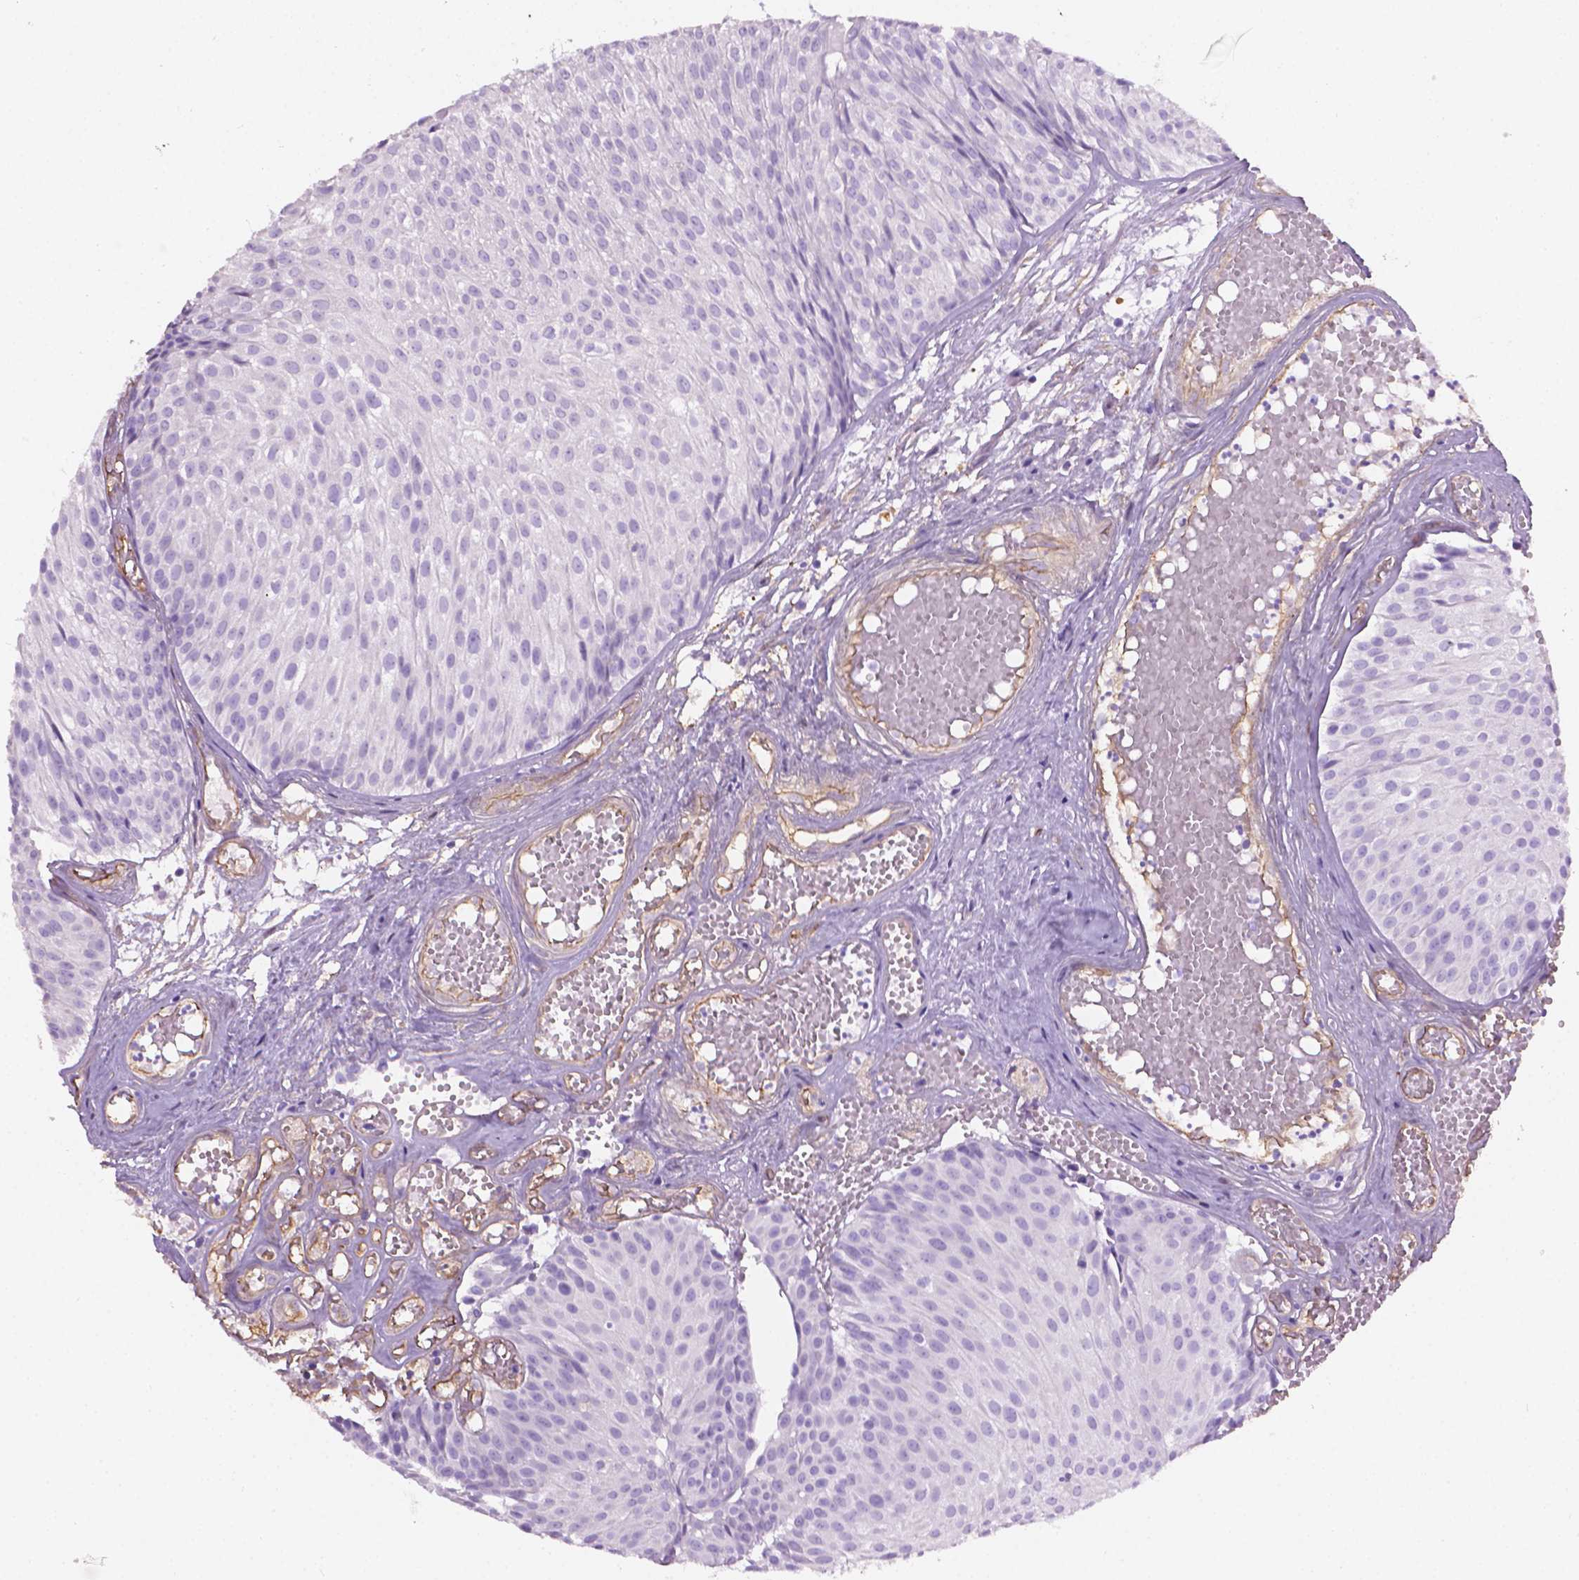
{"staining": {"intensity": "negative", "quantity": "none", "location": "none"}, "tissue": "urothelial cancer", "cell_type": "Tumor cells", "image_type": "cancer", "snomed": [{"axis": "morphology", "description": "Urothelial carcinoma, Low grade"}, {"axis": "topography", "description": "Urinary bladder"}], "caption": "The micrograph reveals no staining of tumor cells in low-grade urothelial carcinoma.", "gene": "CLIC4", "patient": {"sex": "male", "age": 63}}